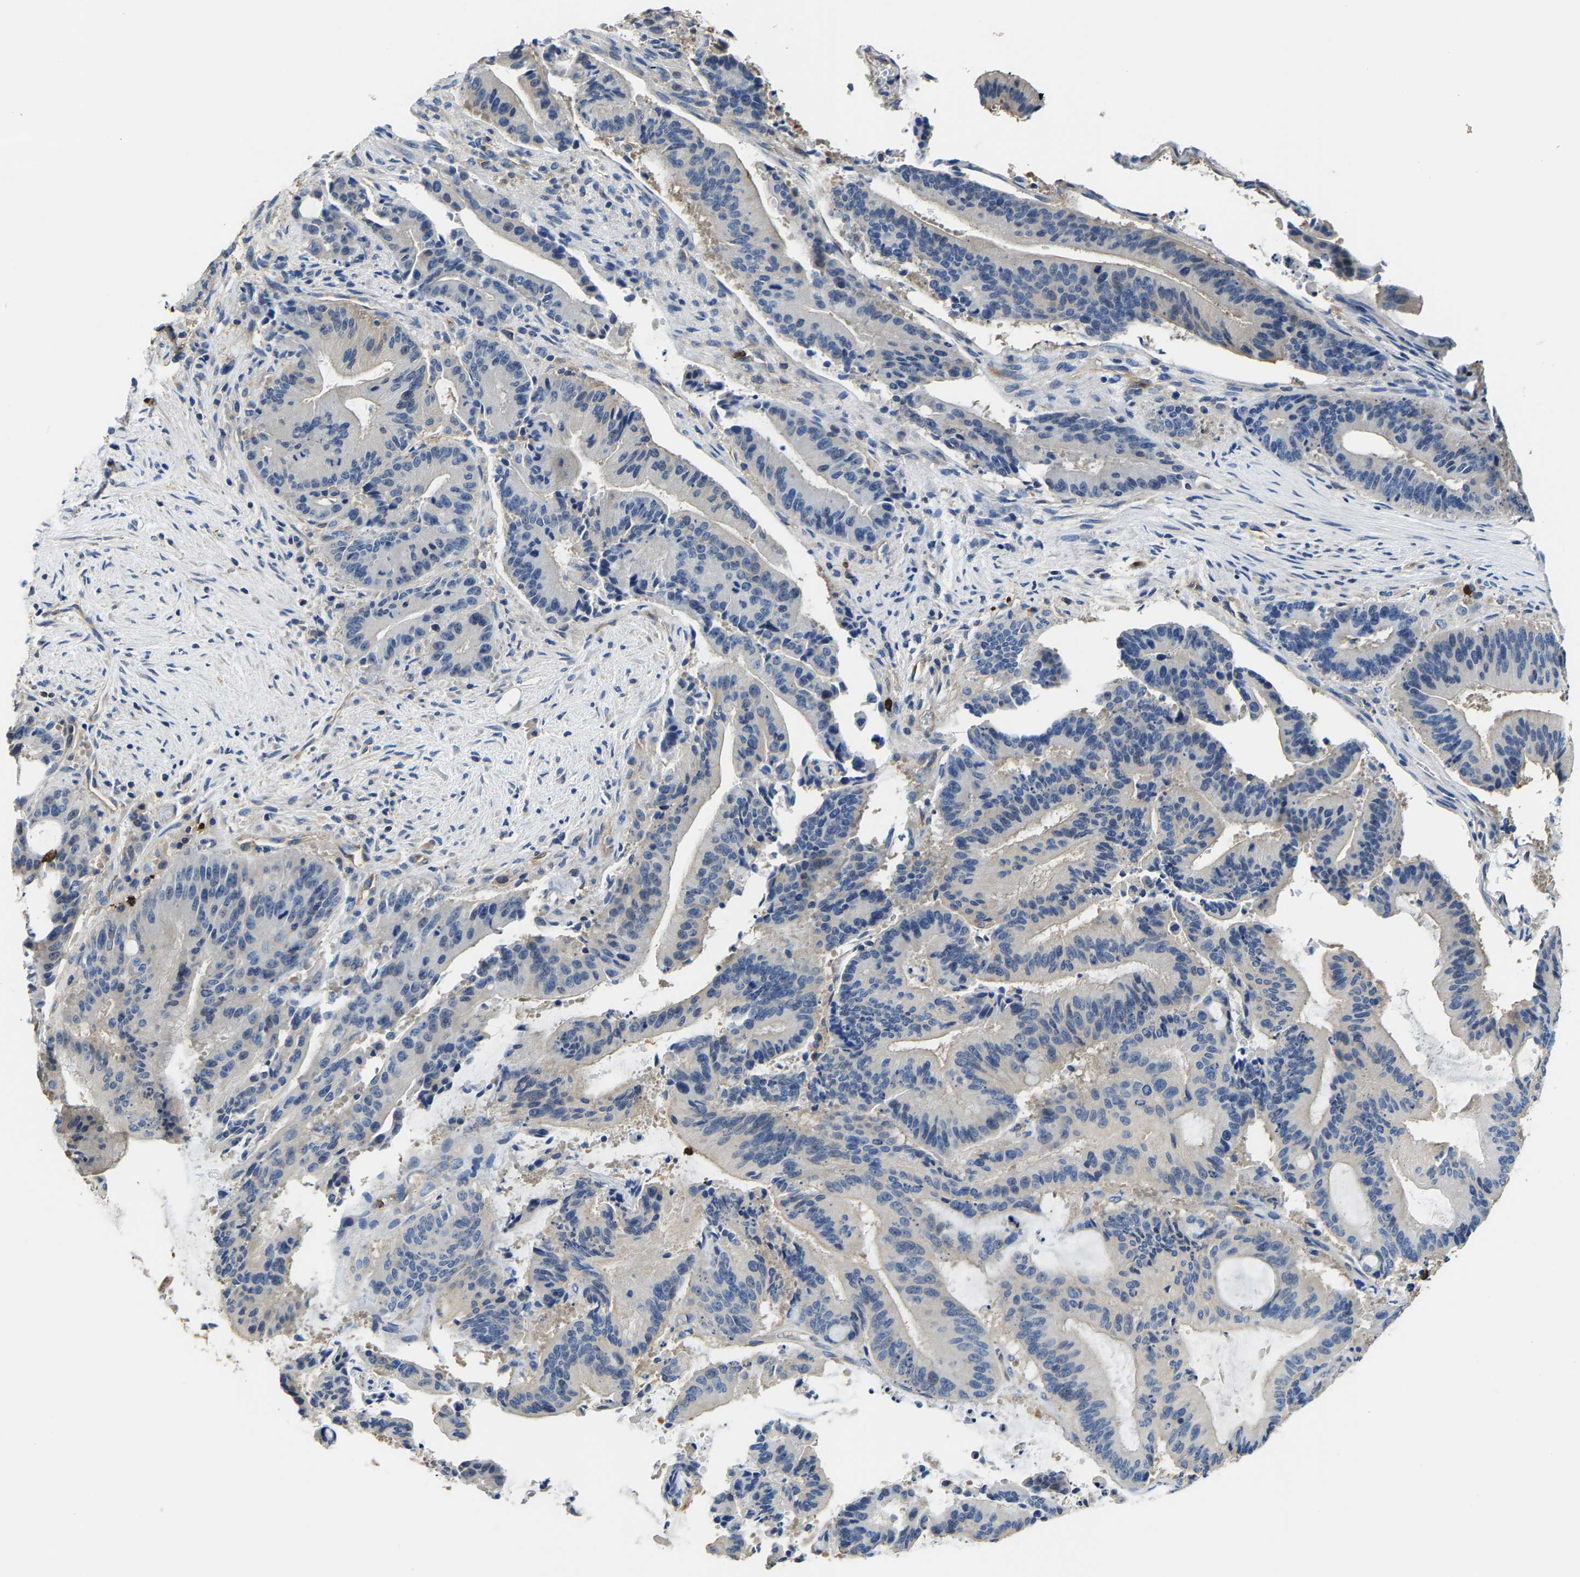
{"staining": {"intensity": "negative", "quantity": "none", "location": "none"}, "tissue": "liver cancer", "cell_type": "Tumor cells", "image_type": "cancer", "snomed": [{"axis": "morphology", "description": "Normal tissue, NOS"}, {"axis": "morphology", "description": "Cholangiocarcinoma"}, {"axis": "topography", "description": "Liver"}, {"axis": "topography", "description": "Peripheral nerve tissue"}], "caption": "Photomicrograph shows no protein positivity in tumor cells of liver cholangiocarcinoma tissue.", "gene": "TRAF6", "patient": {"sex": "female", "age": 73}}